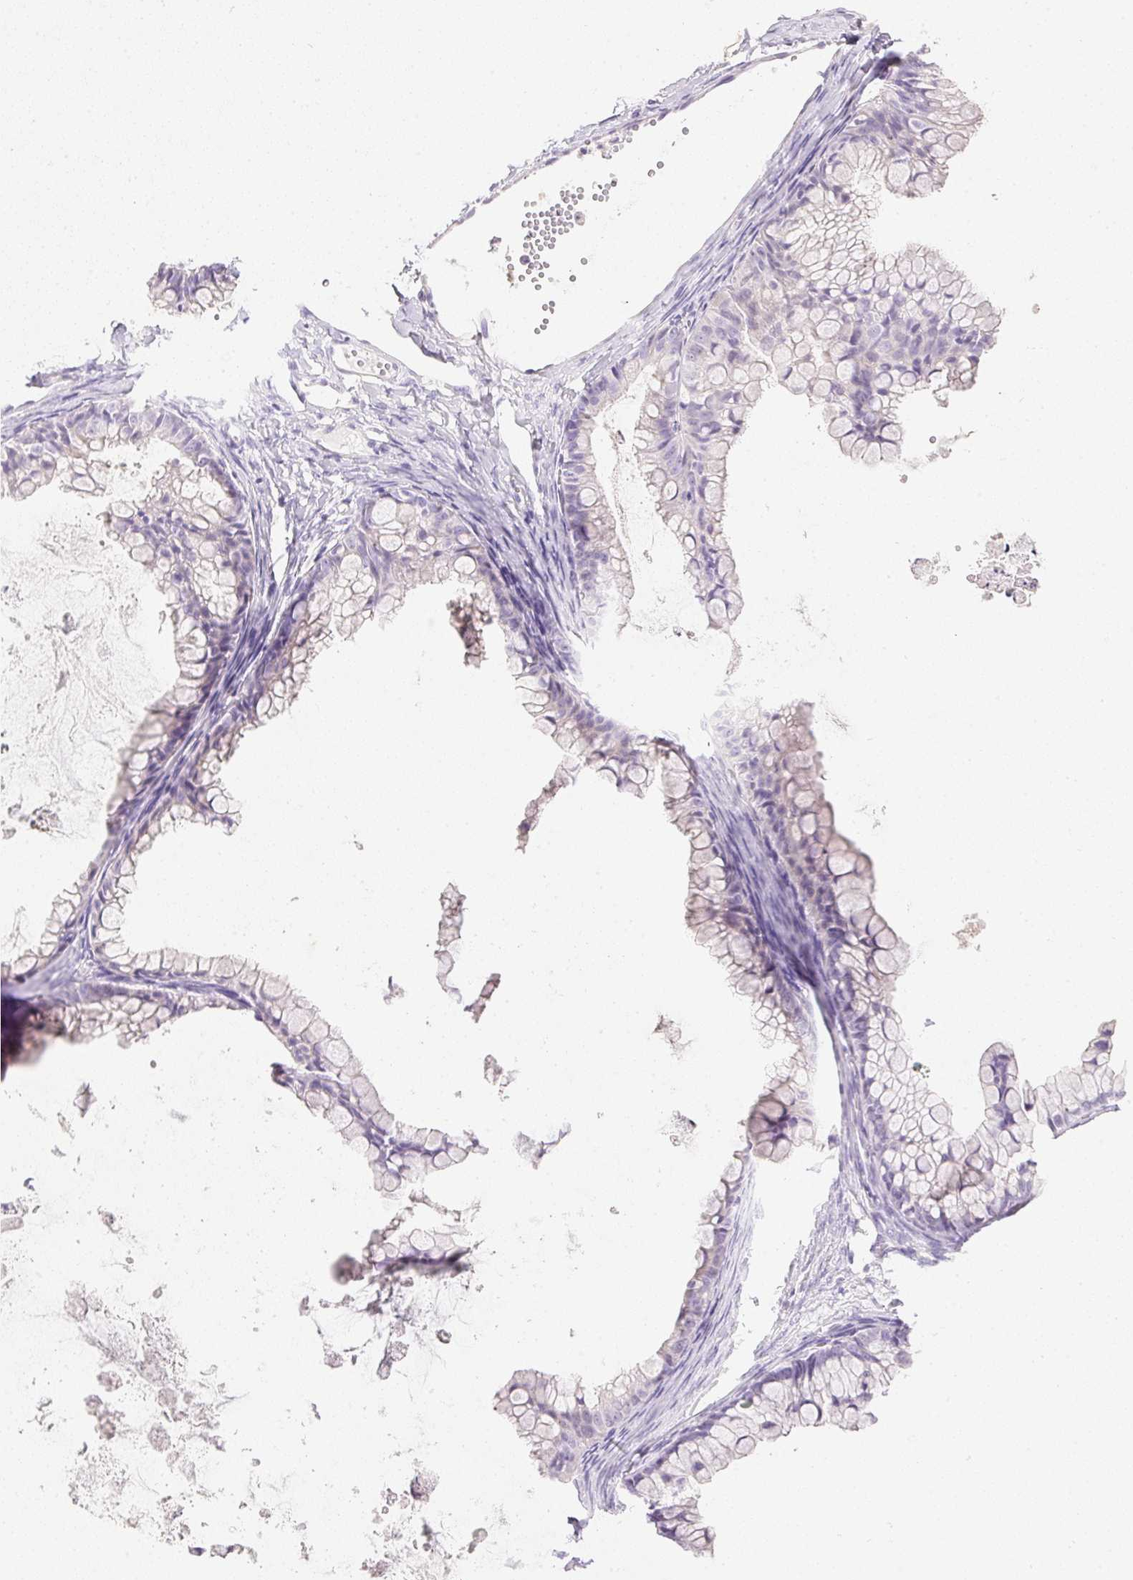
{"staining": {"intensity": "negative", "quantity": "none", "location": "none"}, "tissue": "ovarian cancer", "cell_type": "Tumor cells", "image_type": "cancer", "snomed": [{"axis": "morphology", "description": "Cystadenocarcinoma, mucinous, NOS"}, {"axis": "topography", "description": "Ovary"}], "caption": "This is an IHC micrograph of ovarian cancer (mucinous cystadenocarcinoma). There is no positivity in tumor cells.", "gene": "CTRL", "patient": {"sex": "female", "age": 35}}